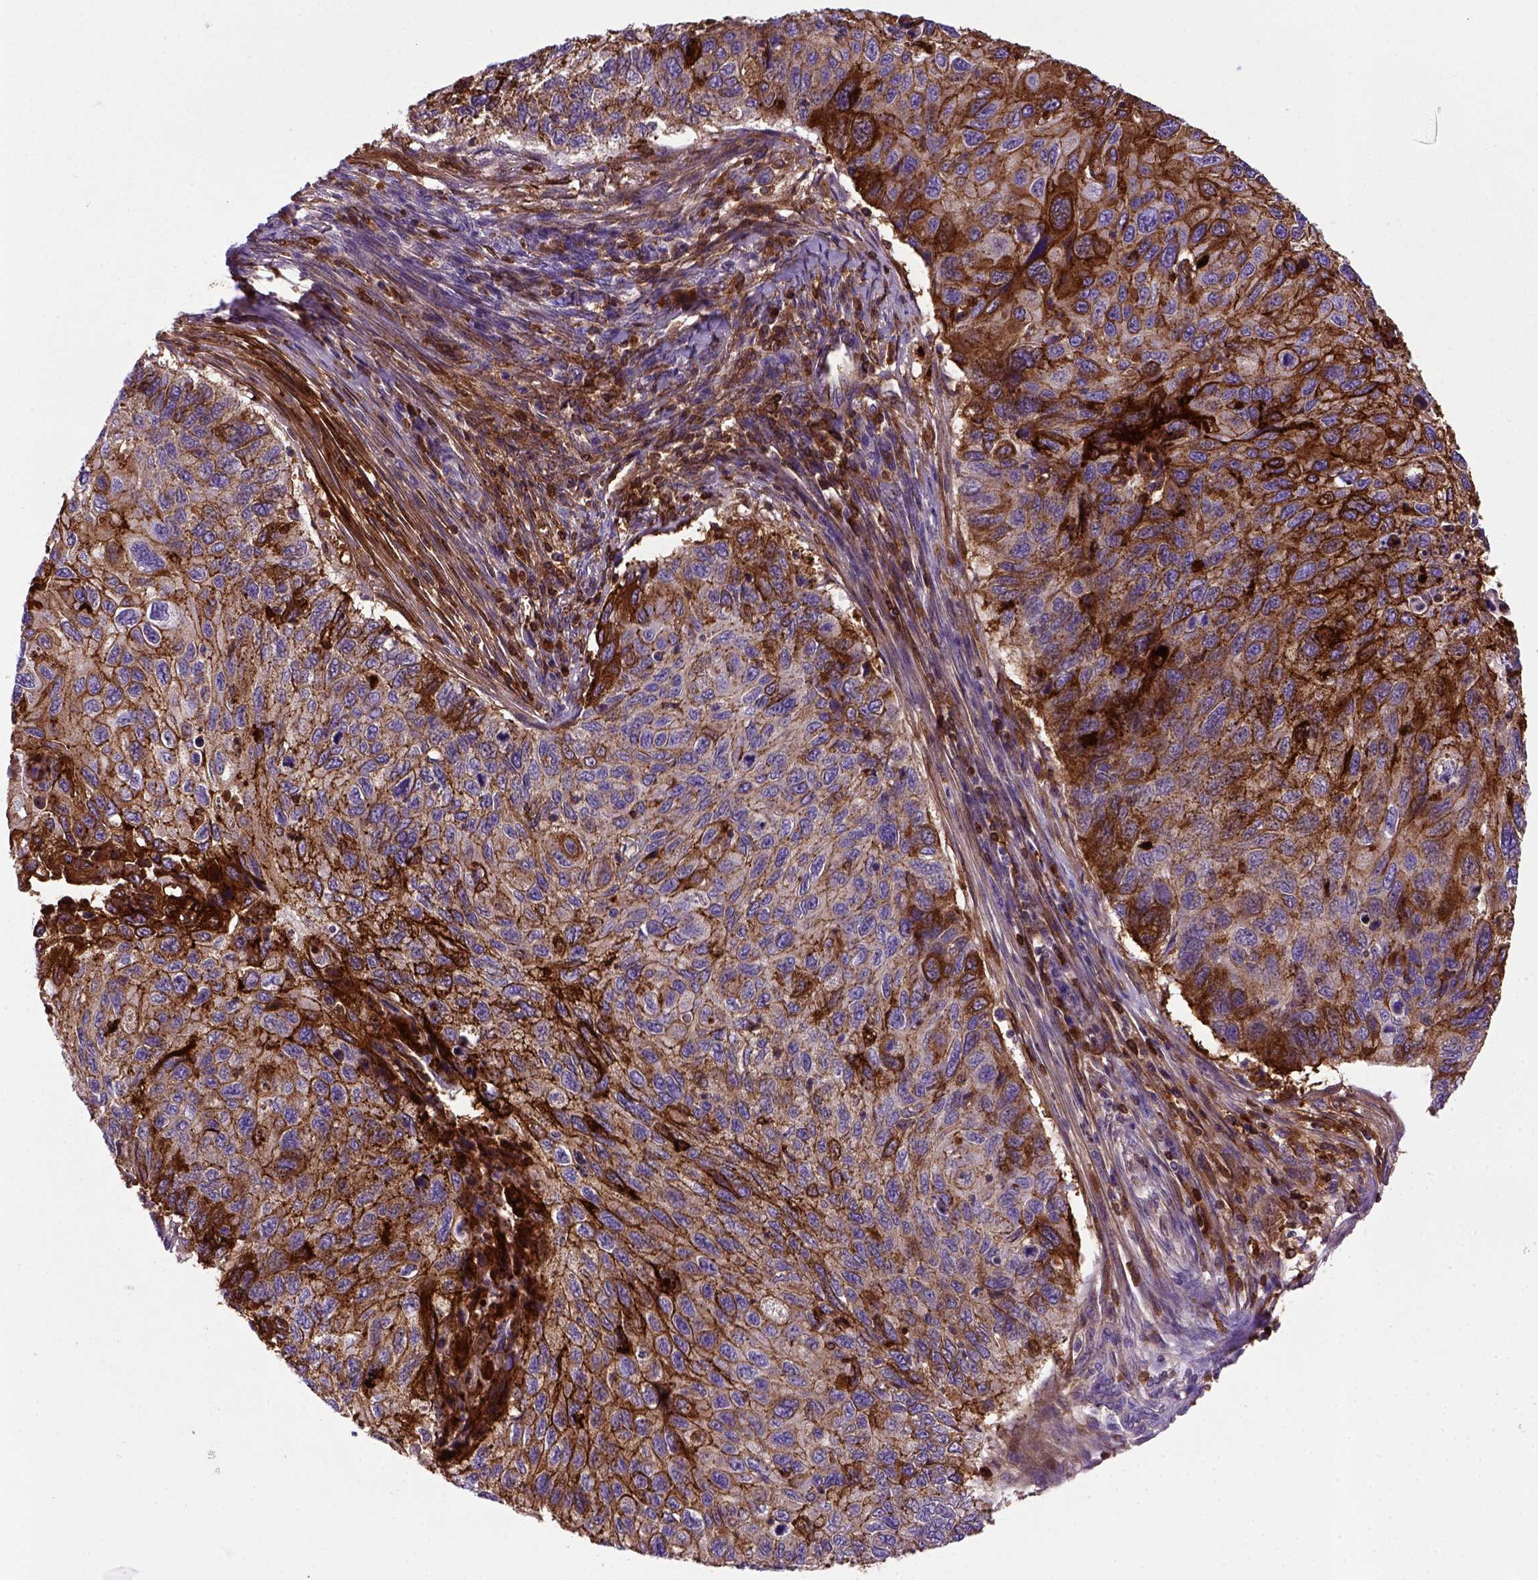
{"staining": {"intensity": "strong", "quantity": "25%-75%", "location": "cytoplasmic/membranous"}, "tissue": "cervical cancer", "cell_type": "Tumor cells", "image_type": "cancer", "snomed": [{"axis": "morphology", "description": "Squamous cell carcinoma, NOS"}, {"axis": "topography", "description": "Cervix"}], "caption": "About 25%-75% of tumor cells in human cervical cancer (squamous cell carcinoma) demonstrate strong cytoplasmic/membranous protein positivity as visualized by brown immunohistochemical staining.", "gene": "CDH1", "patient": {"sex": "female", "age": 70}}